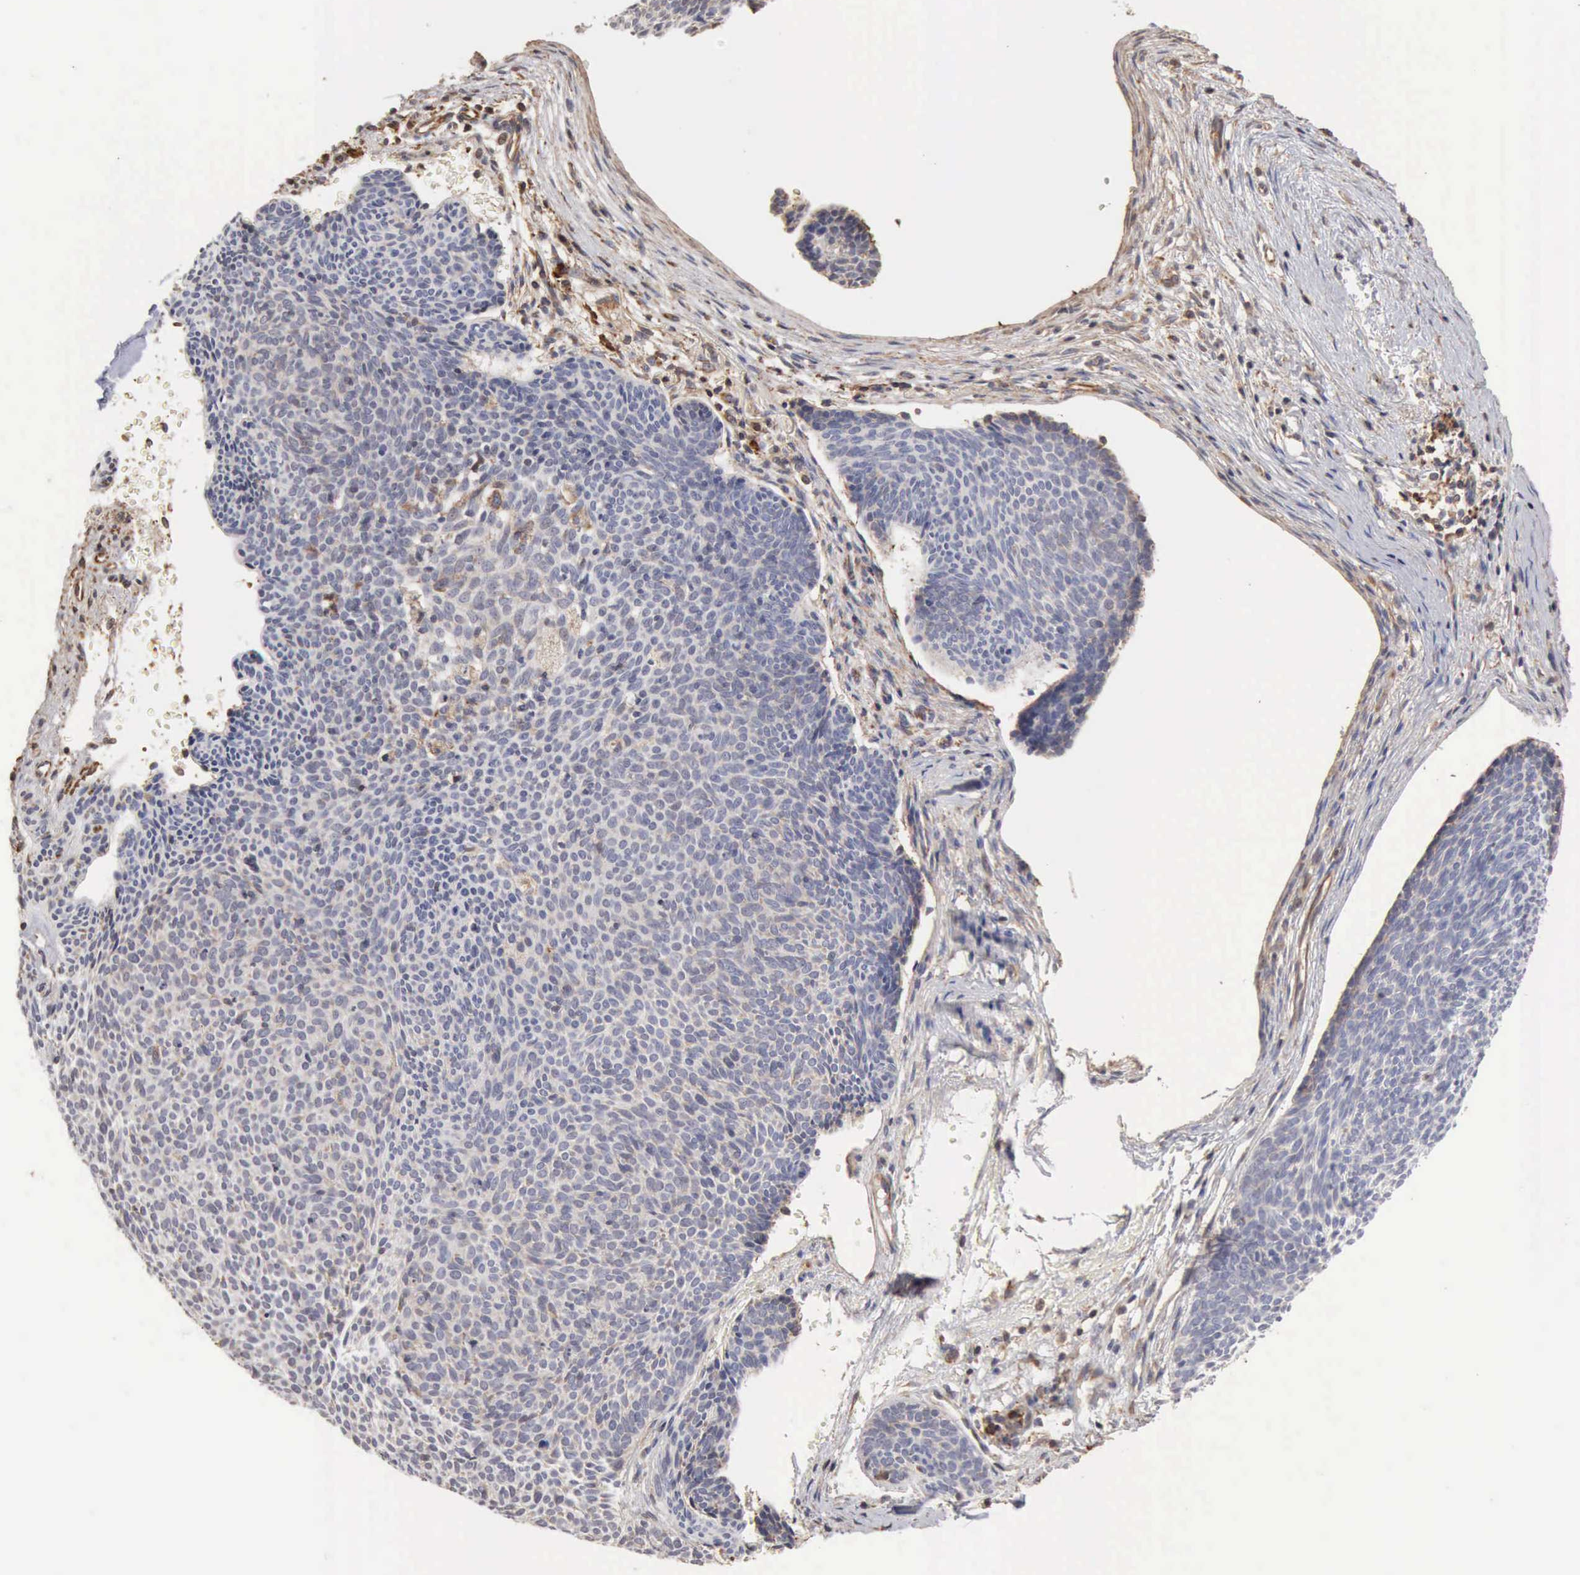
{"staining": {"intensity": "negative", "quantity": "none", "location": "none"}, "tissue": "skin cancer", "cell_type": "Tumor cells", "image_type": "cancer", "snomed": [{"axis": "morphology", "description": "Basal cell carcinoma"}, {"axis": "topography", "description": "Skin"}], "caption": "Human skin basal cell carcinoma stained for a protein using IHC shows no positivity in tumor cells.", "gene": "GPR101", "patient": {"sex": "male", "age": 84}}